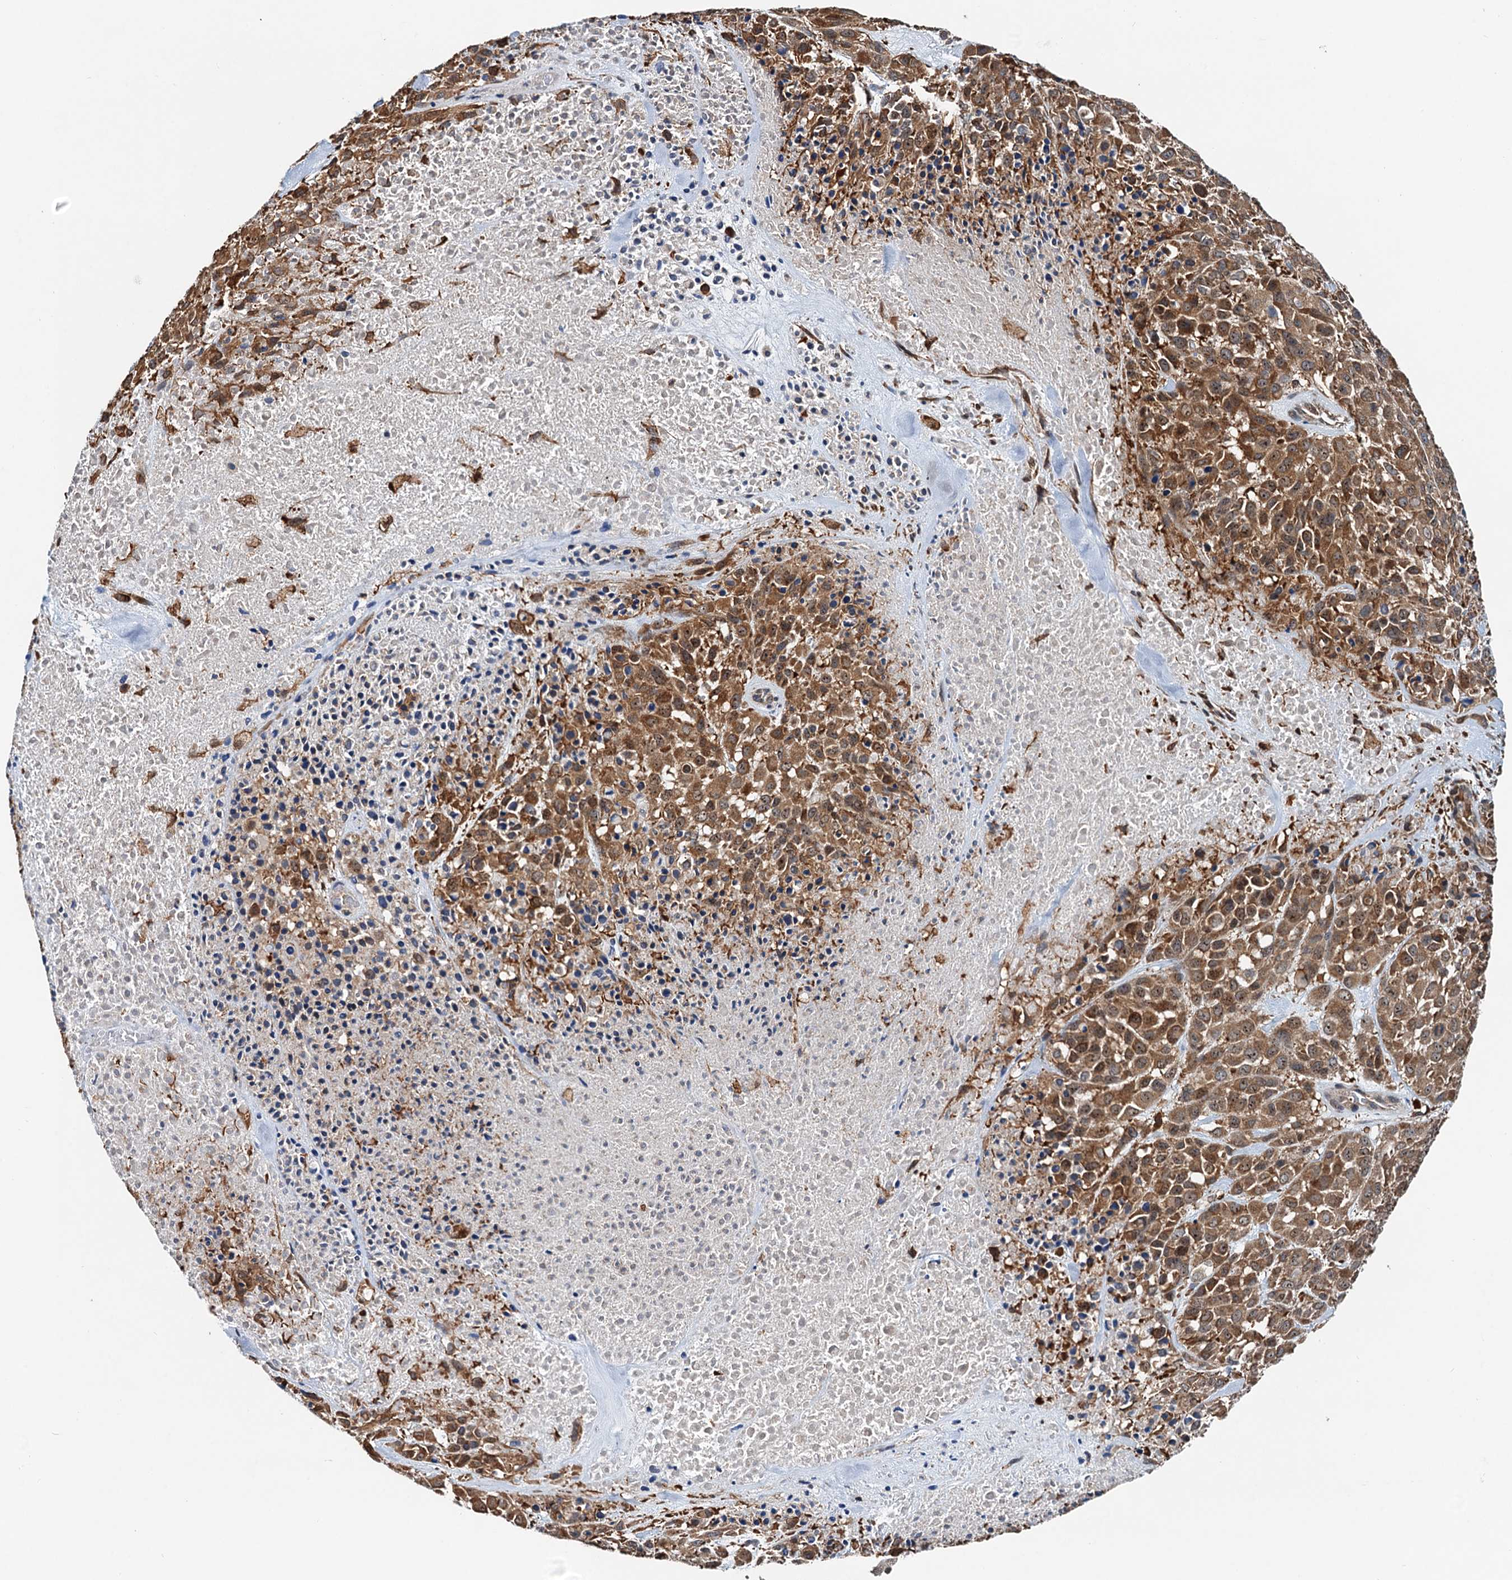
{"staining": {"intensity": "moderate", "quantity": ">75%", "location": "cytoplasmic/membranous"}, "tissue": "melanoma", "cell_type": "Tumor cells", "image_type": "cancer", "snomed": [{"axis": "morphology", "description": "Malignant melanoma, Metastatic site"}, {"axis": "topography", "description": "Skin"}], "caption": "The immunohistochemical stain labels moderate cytoplasmic/membranous positivity in tumor cells of malignant melanoma (metastatic site) tissue.", "gene": "USP6NL", "patient": {"sex": "female", "age": 81}}